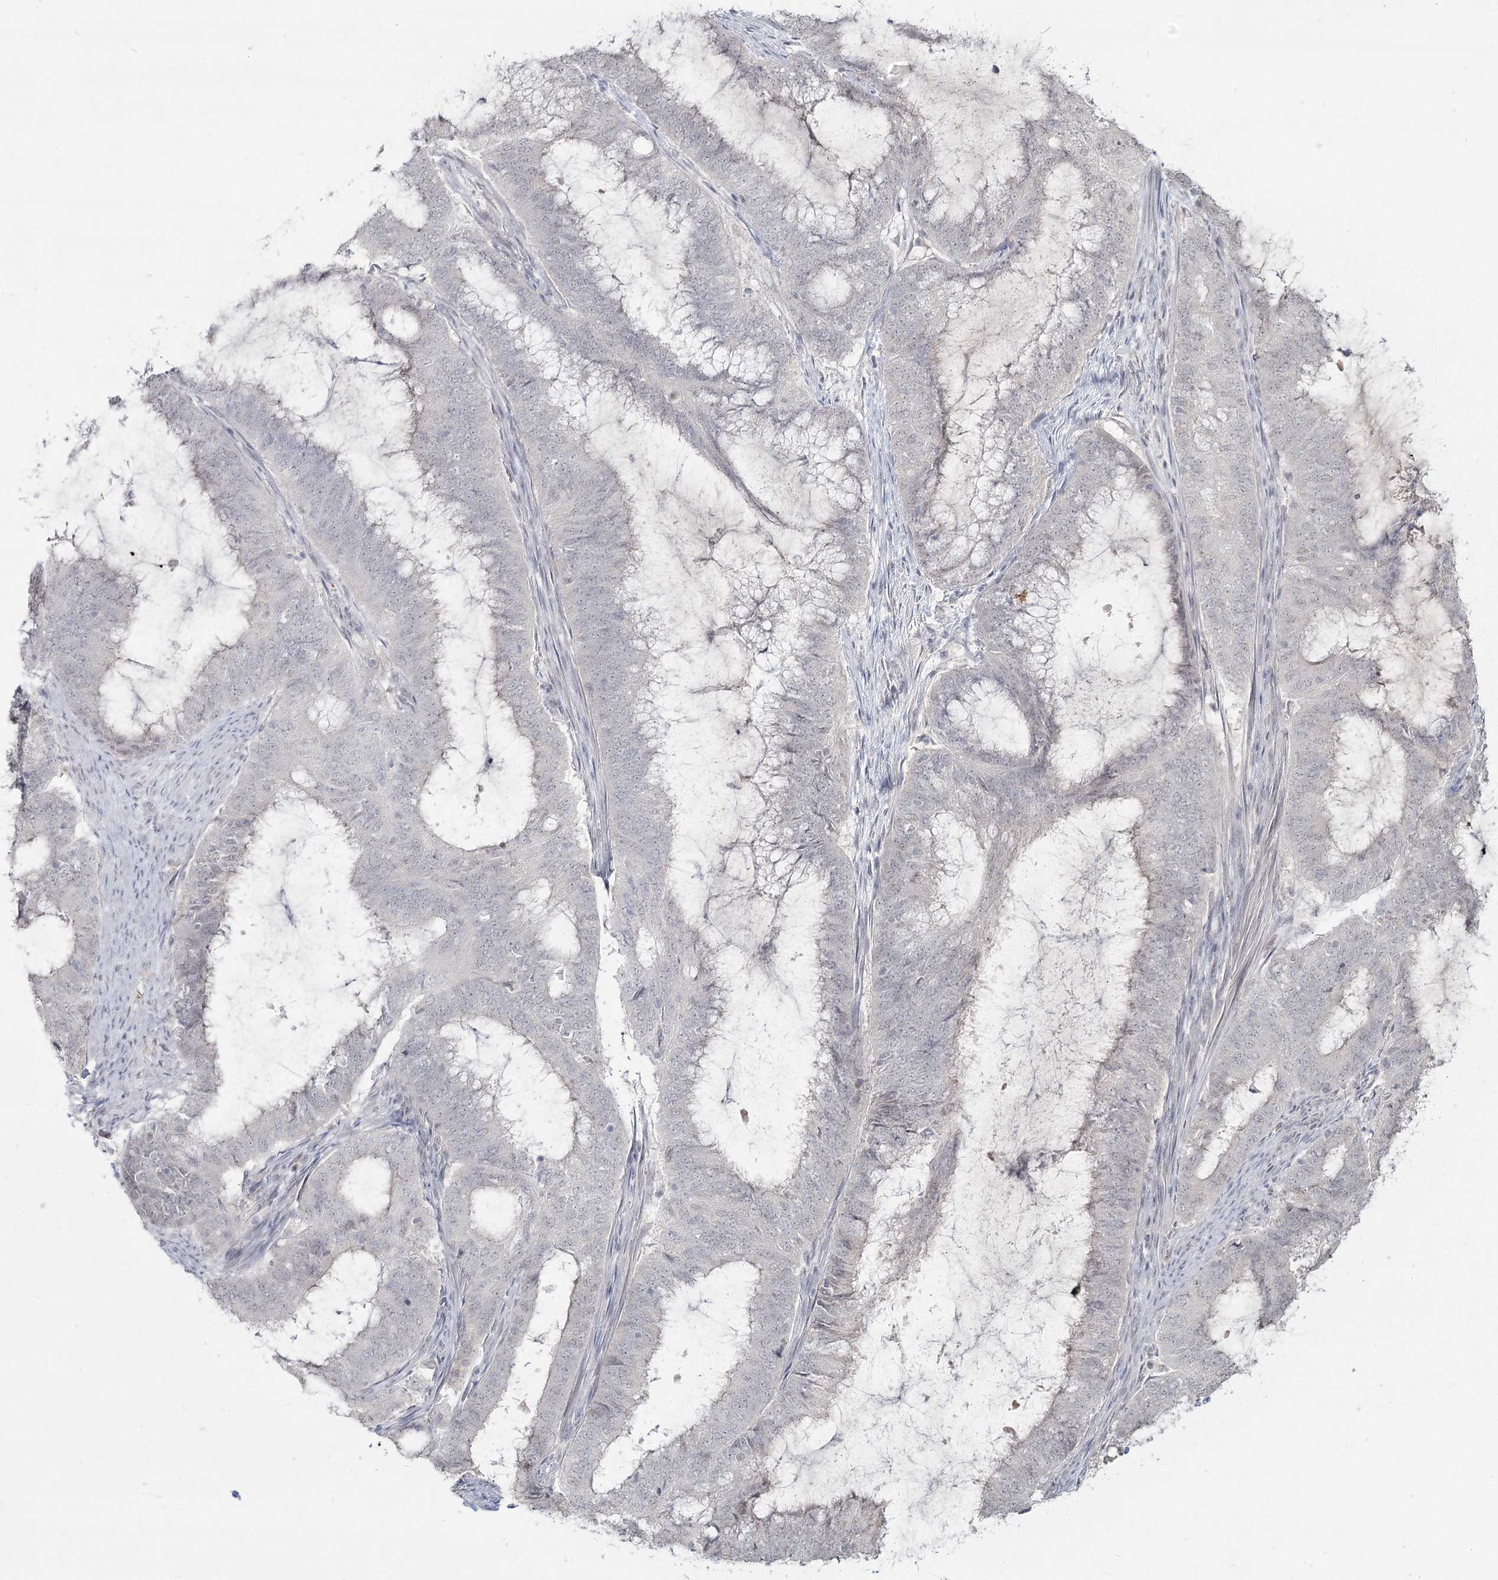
{"staining": {"intensity": "negative", "quantity": "none", "location": "none"}, "tissue": "endometrial cancer", "cell_type": "Tumor cells", "image_type": "cancer", "snomed": [{"axis": "morphology", "description": "Adenocarcinoma, NOS"}, {"axis": "topography", "description": "Endometrium"}], "caption": "A micrograph of endometrial adenocarcinoma stained for a protein displays no brown staining in tumor cells.", "gene": "LY6G5C", "patient": {"sex": "female", "age": 51}}